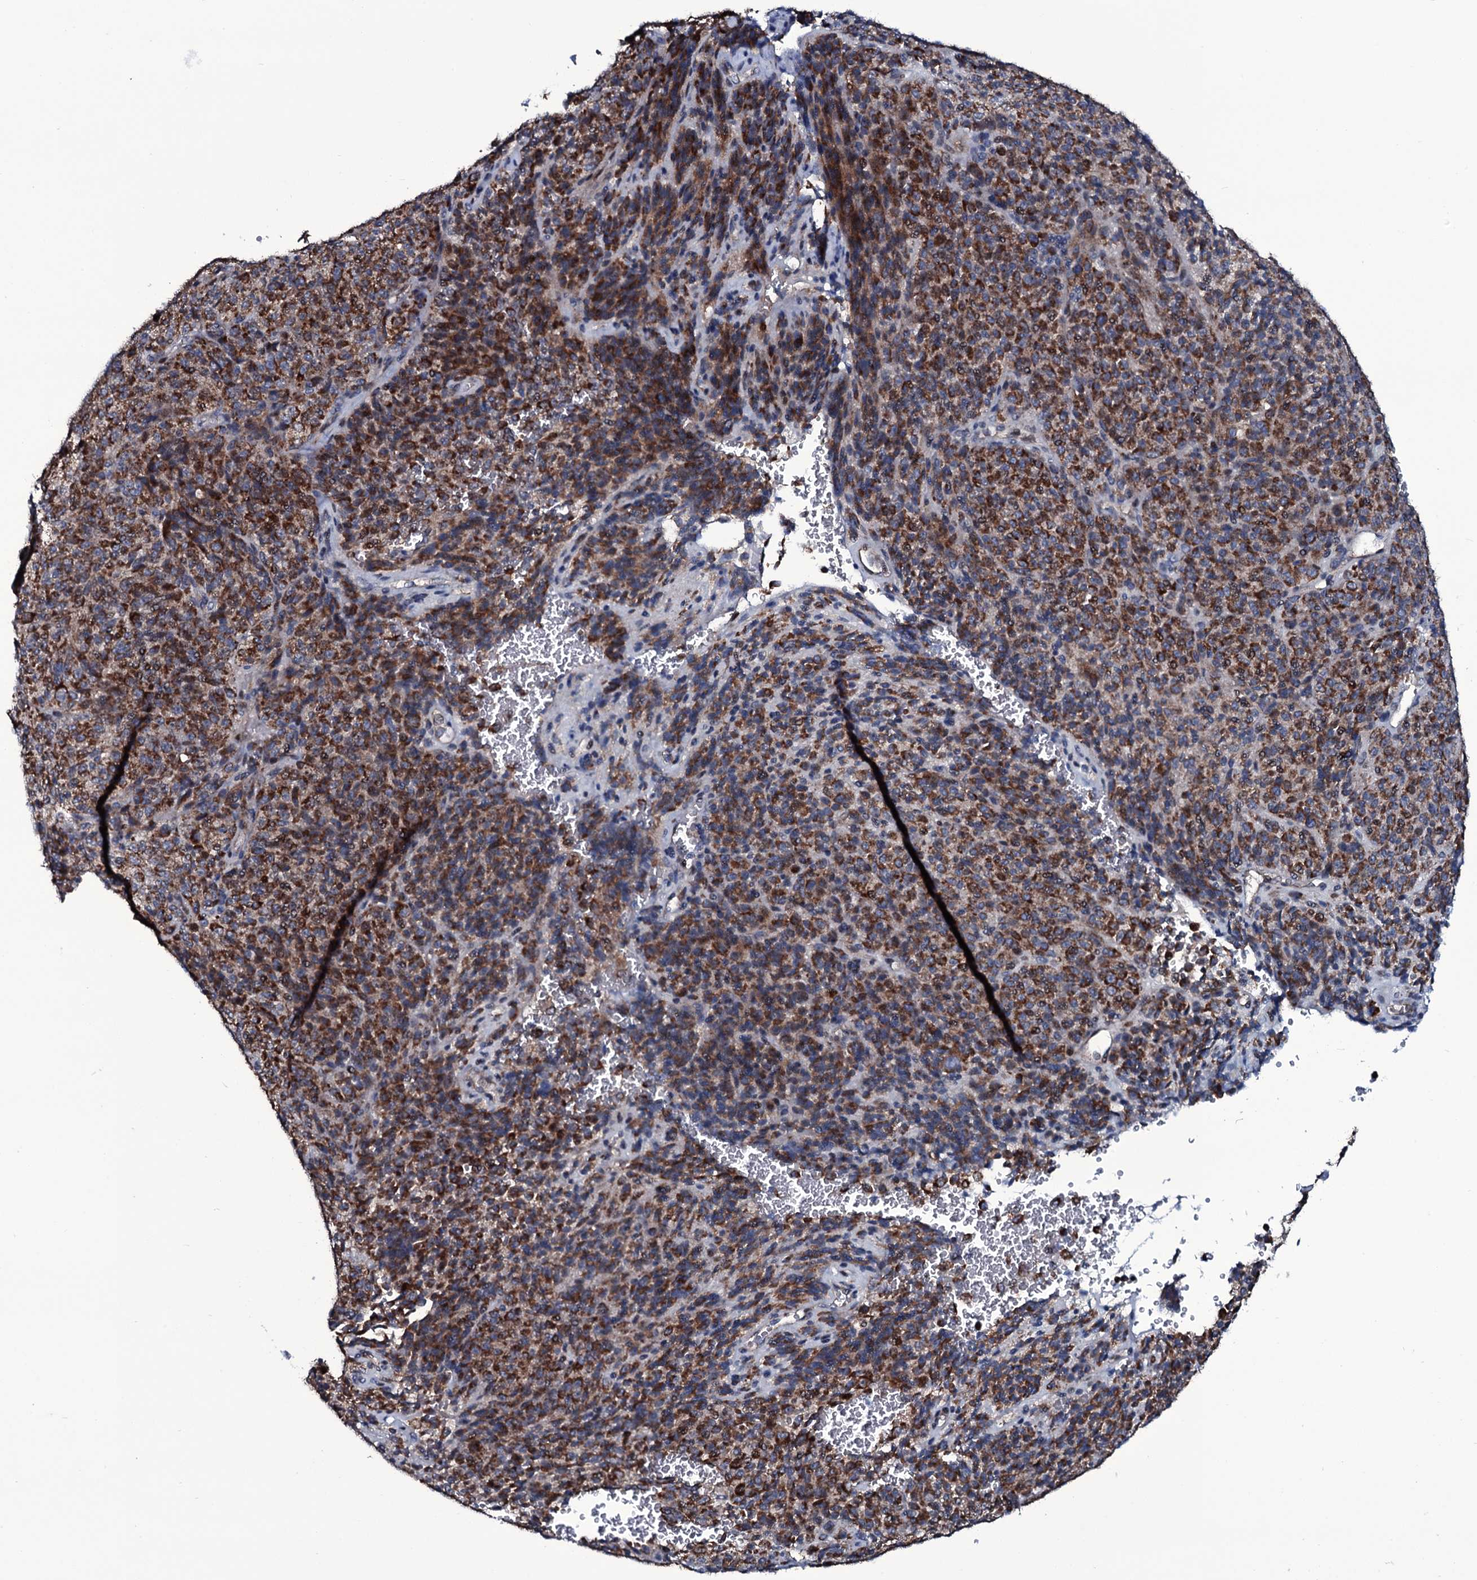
{"staining": {"intensity": "strong", "quantity": ">75%", "location": "cytoplasmic/membranous"}, "tissue": "melanoma", "cell_type": "Tumor cells", "image_type": "cancer", "snomed": [{"axis": "morphology", "description": "Malignant melanoma, Metastatic site"}, {"axis": "topography", "description": "Brain"}], "caption": "There is high levels of strong cytoplasmic/membranous staining in tumor cells of malignant melanoma (metastatic site), as demonstrated by immunohistochemical staining (brown color).", "gene": "WIPF3", "patient": {"sex": "female", "age": 56}}